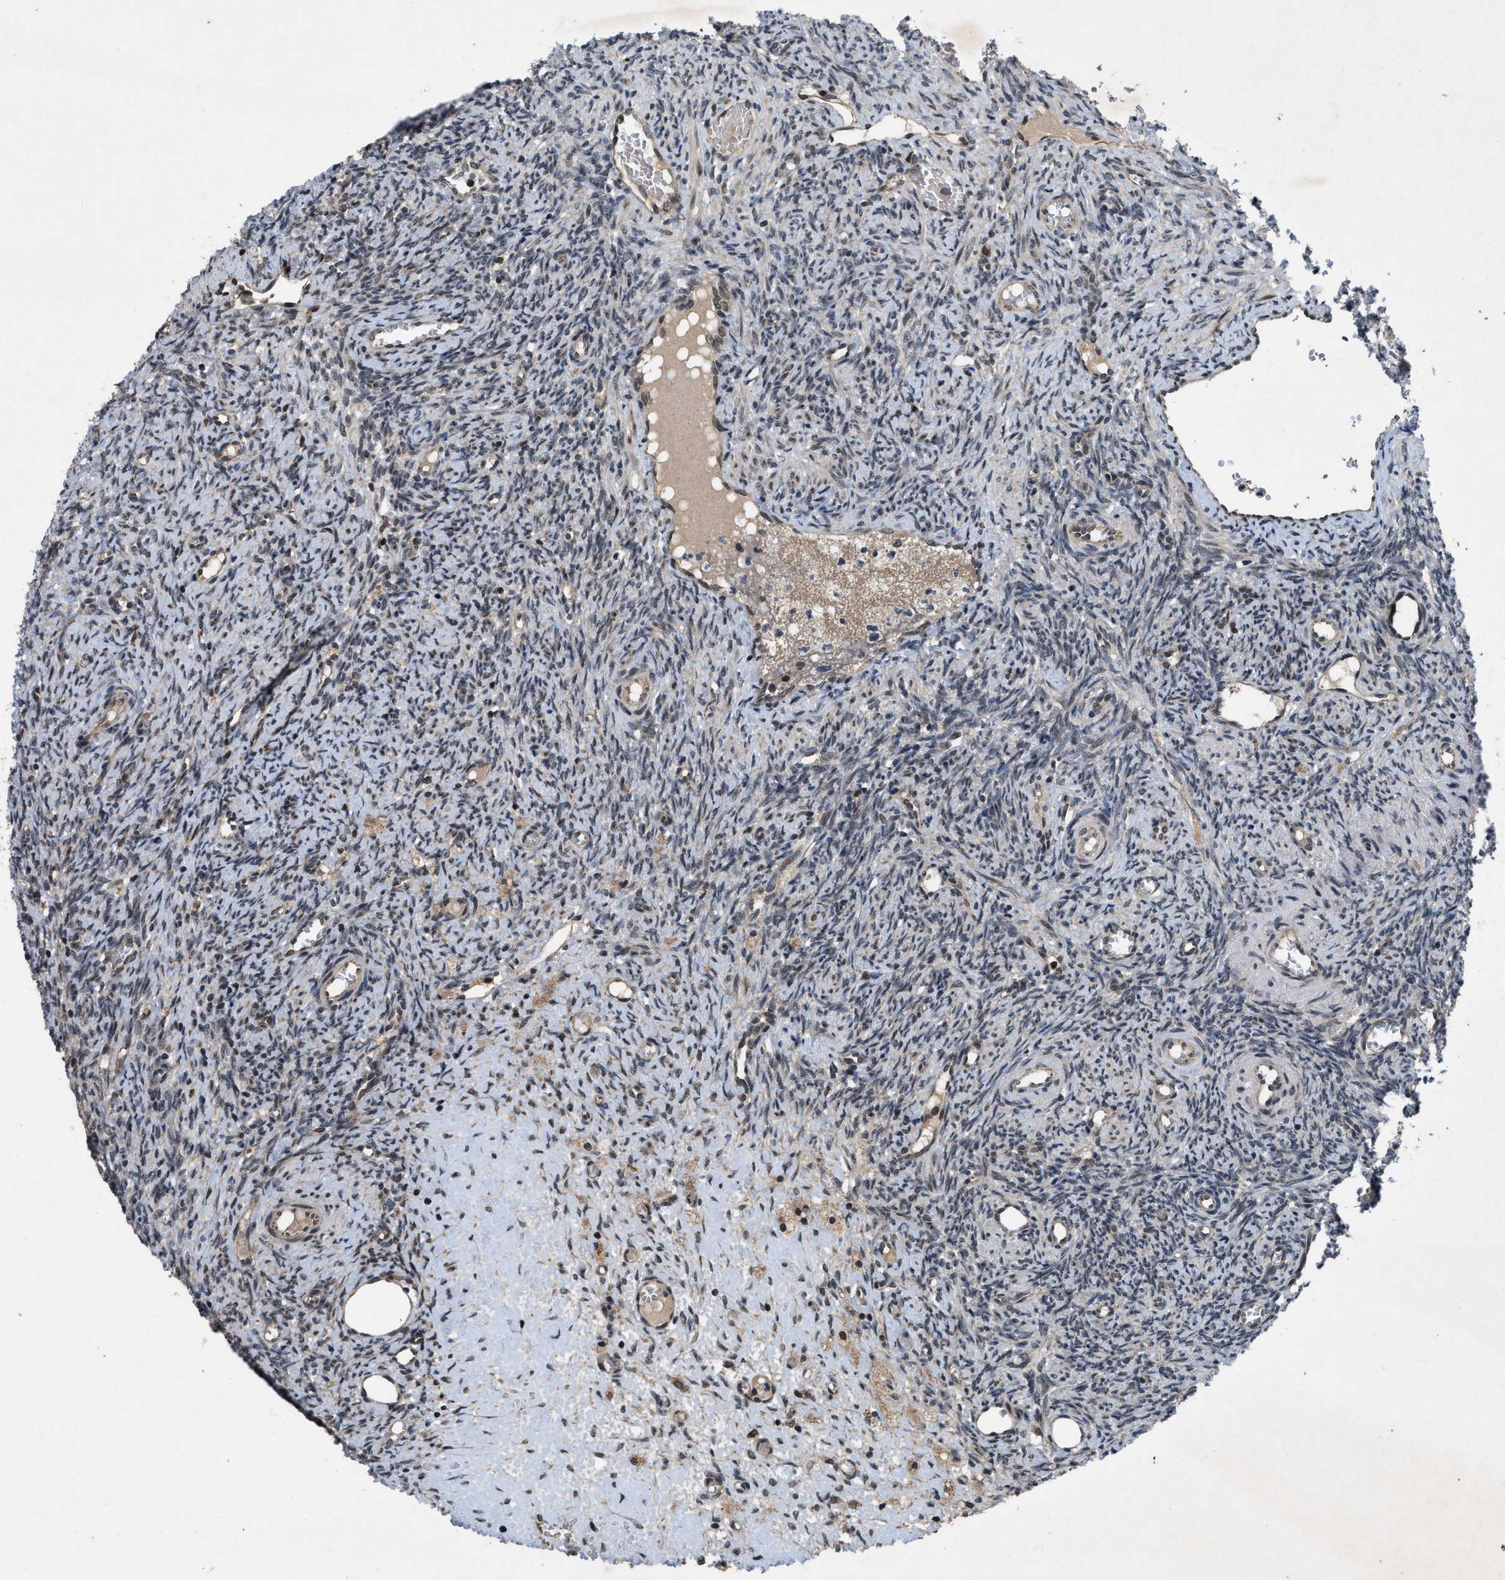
{"staining": {"intensity": "moderate", "quantity": ">75%", "location": "cytoplasmic/membranous,nuclear"}, "tissue": "ovary", "cell_type": "Follicle cells", "image_type": "normal", "snomed": [{"axis": "morphology", "description": "Normal tissue, NOS"}, {"axis": "topography", "description": "Ovary"}], "caption": "This micrograph demonstrates immunohistochemistry staining of benign human ovary, with medium moderate cytoplasmic/membranous,nuclear expression in about >75% of follicle cells.", "gene": "ZNHIT1", "patient": {"sex": "female", "age": 41}}